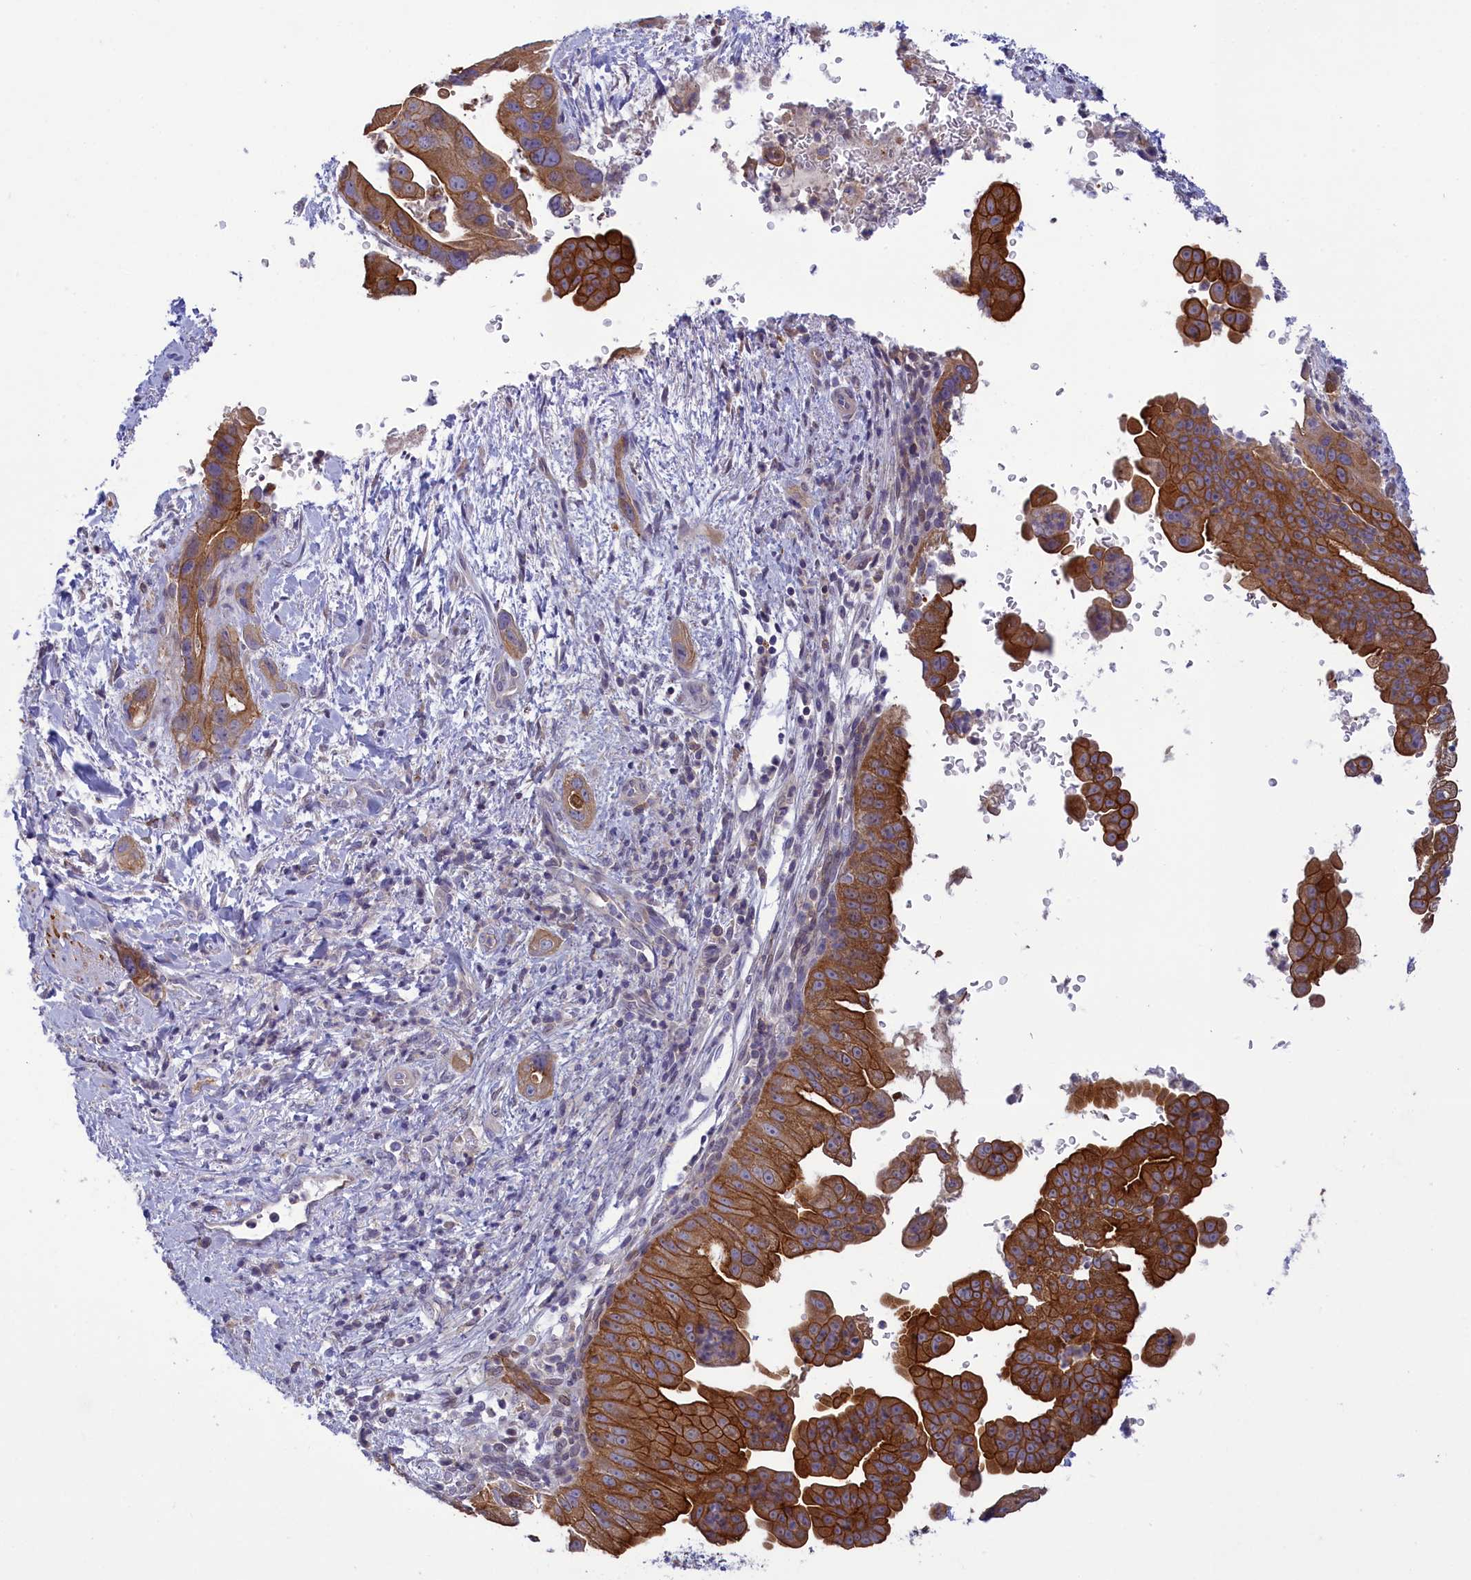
{"staining": {"intensity": "moderate", "quantity": ">75%", "location": "cytoplasmic/membranous"}, "tissue": "pancreatic cancer", "cell_type": "Tumor cells", "image_type": "cancer", "snomed": [{"axis": "morphology", "description": "Adenocarcinoma, NOS"}, {"axis": "topography", "description": "Pancreas"}], "caption": "Brown immunohistochemical staining in human pancreatic cancer (adenocarcinoma) reveals moderate cytoplasmic/membranous staining in about >75% of tumor cells.", "gene": "CORO2A", "patient": {"sex": "female", "age": 78}}